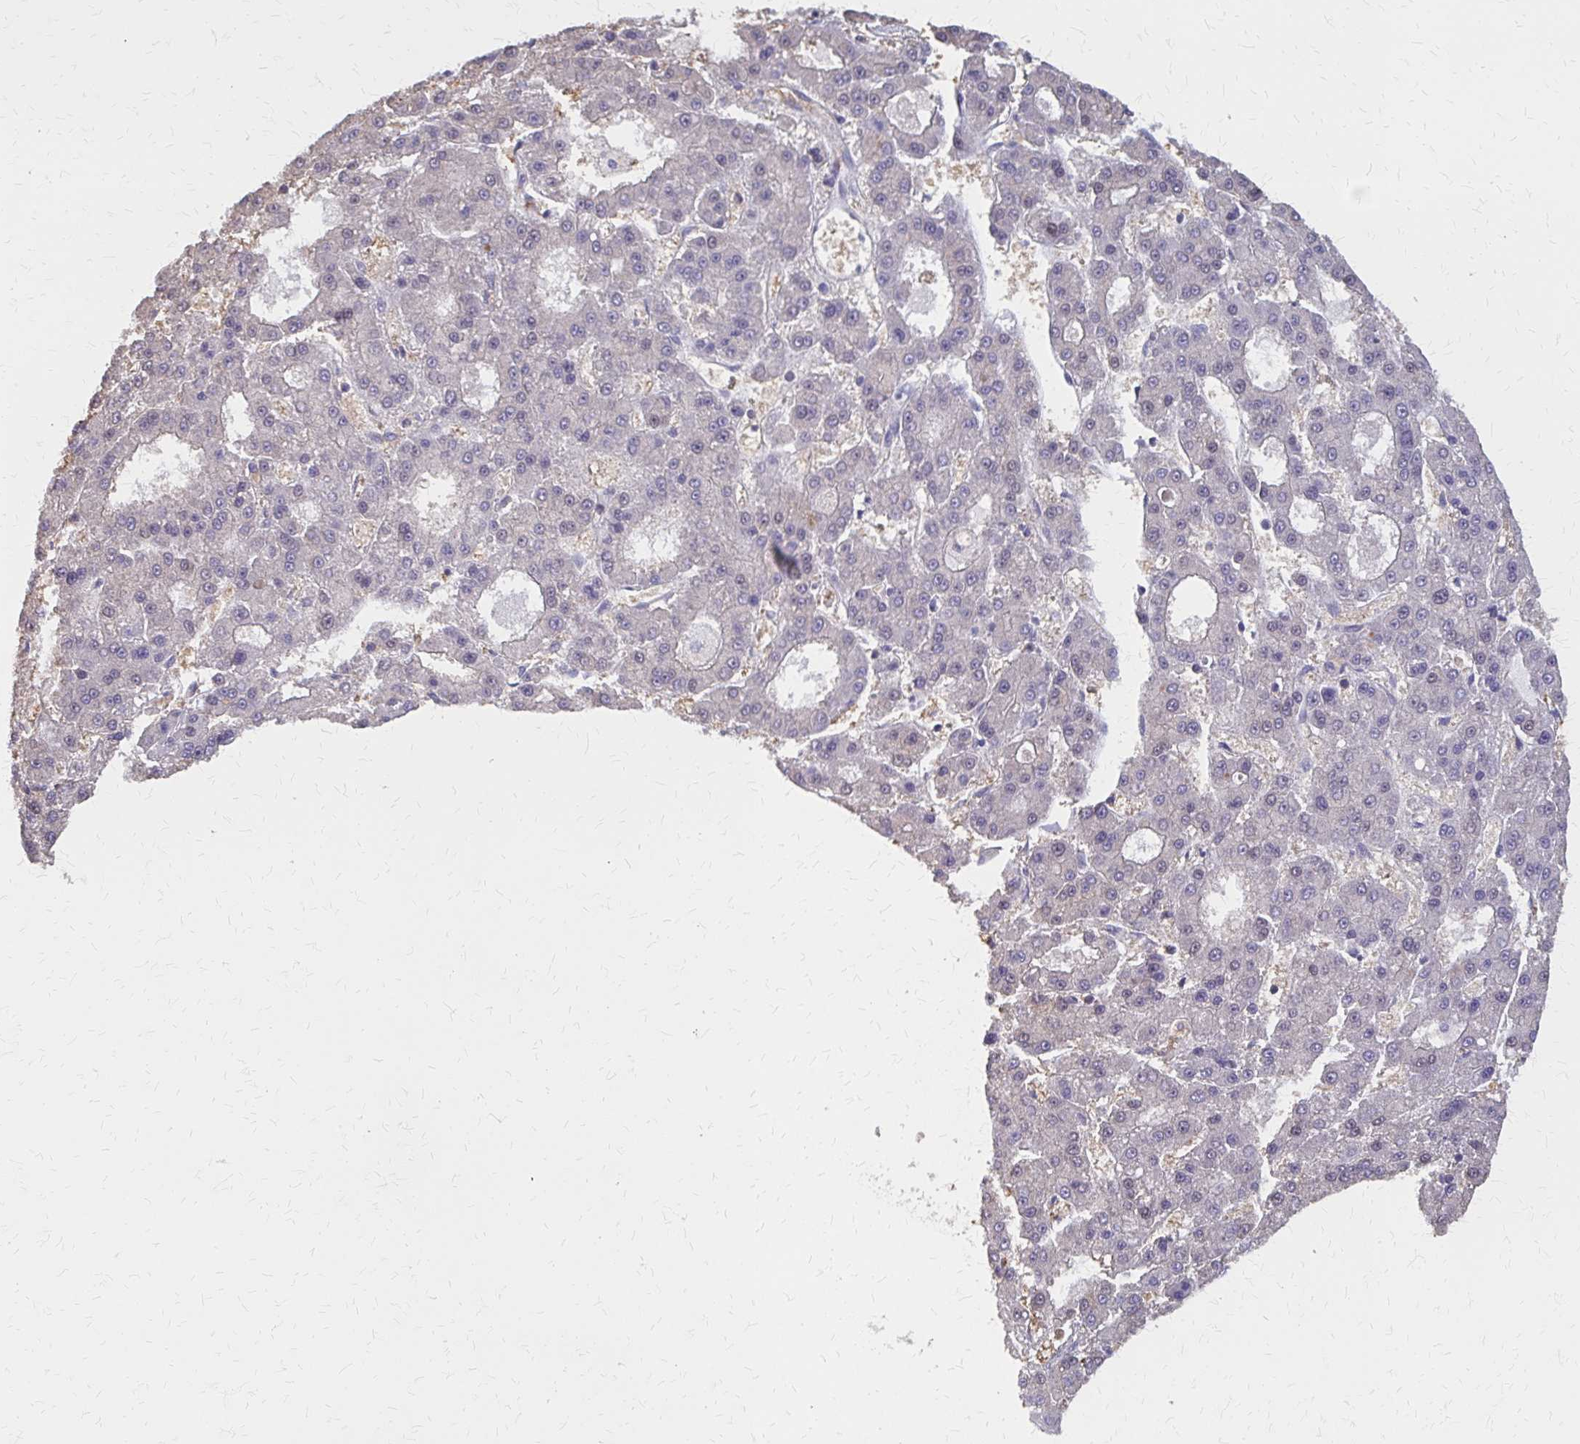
{"staining": {"intensity": "negative", "quantity": "none", "location": "none"}, "tissue": "liver cancer", "cell_type": "Tumor cells", "image_type": "cancer", "snomed": [{"axis": "morphology", "description": "Carcinoma, Hepatocellular, NOS"}, {"axis": "topography", "description": "Liver"}], "caption": "DAB immunohistochemical staining of human liver cancer (hepatocellular carcinoma) displays no significant positivity in tumor cells.", "gene": "IFI44L", "patient": {"sex": "male", "age": 70}}